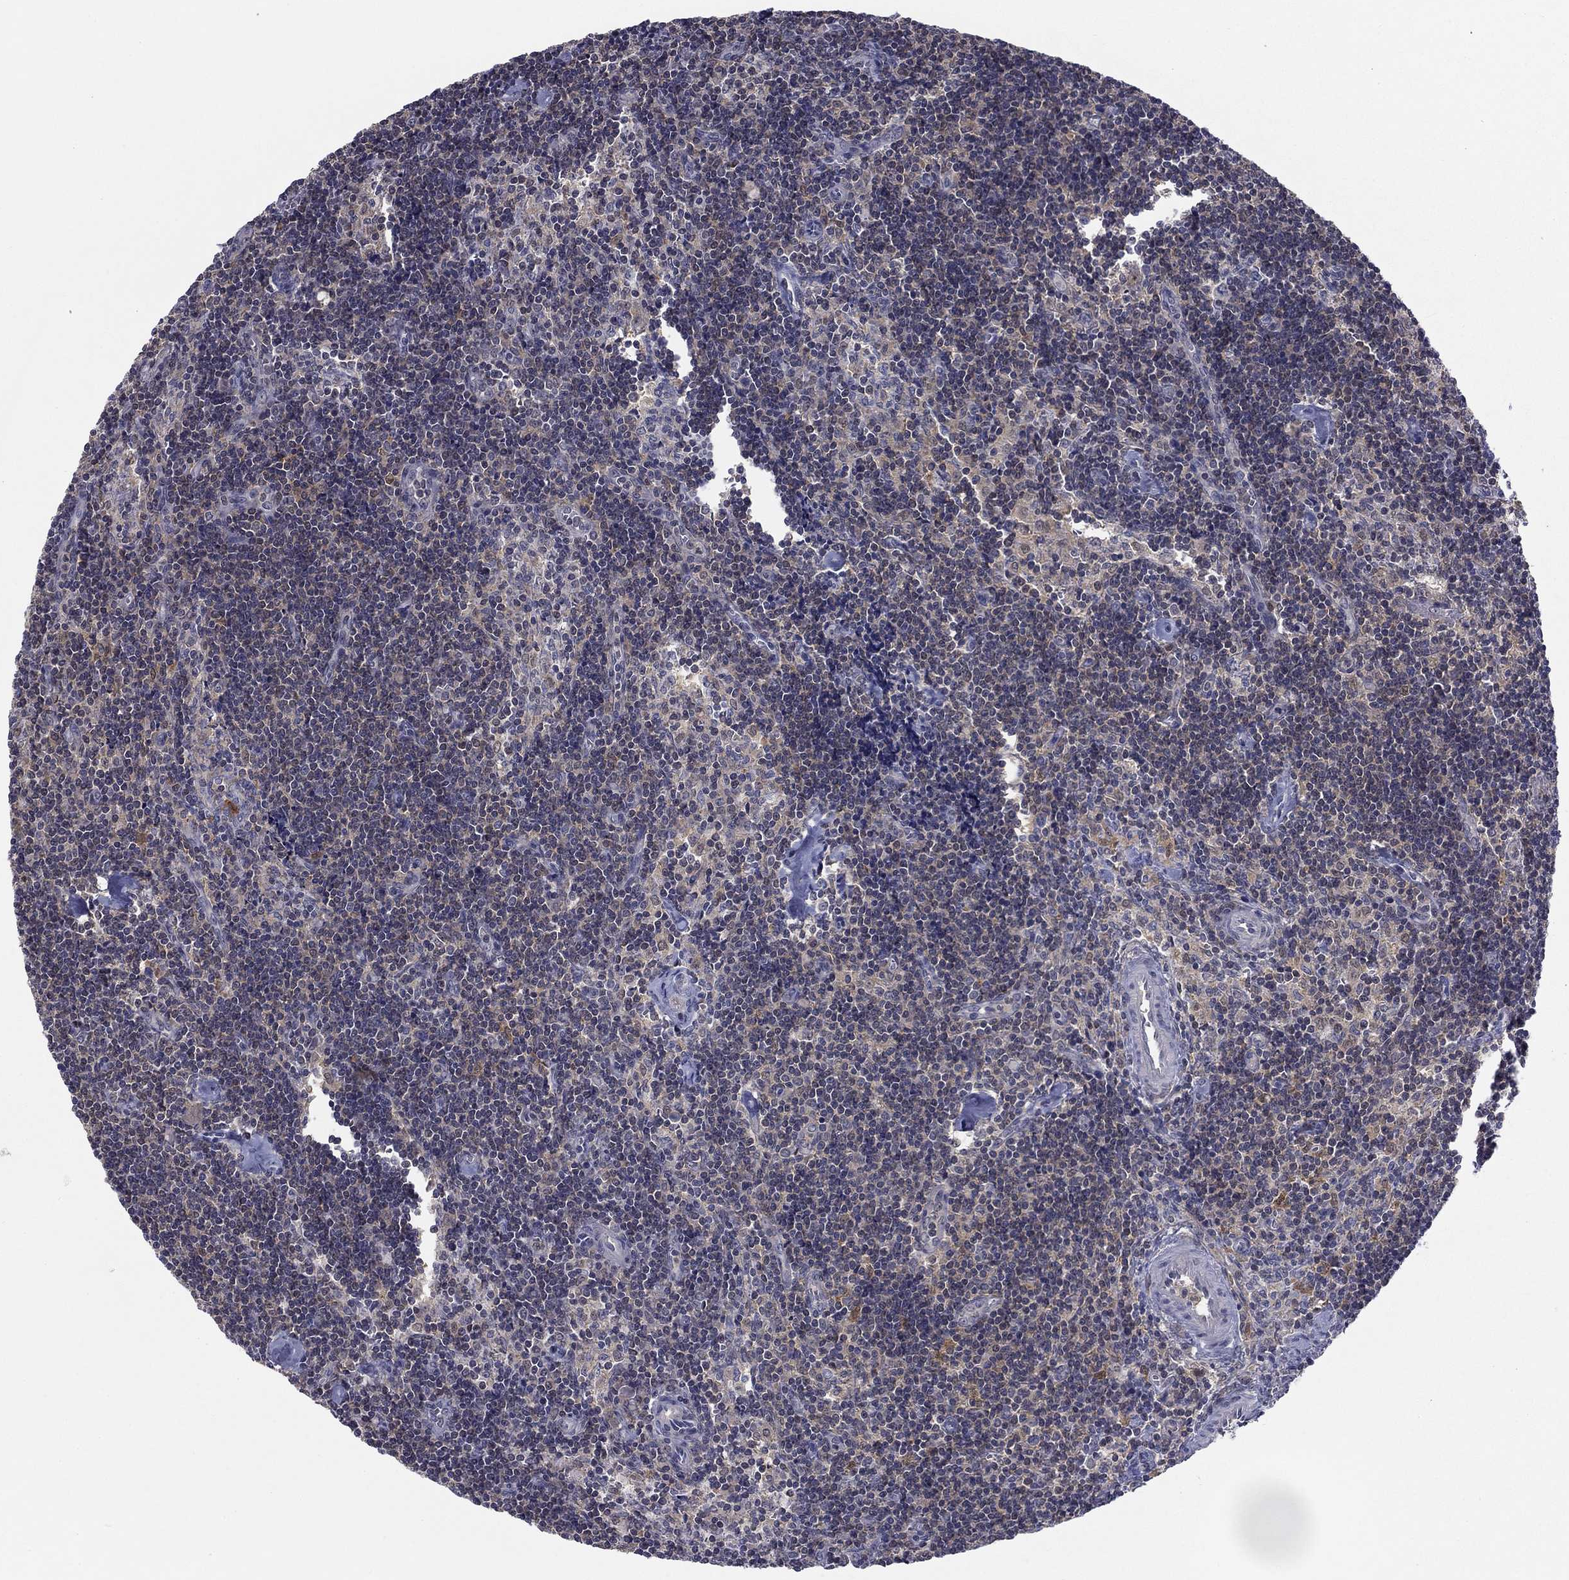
{"staining": {"intensity": "negative", "quantity": "none", "location": "none"}, "tissue": "lymph node", "cell_type": "Germinal center cells", "image_type": "normal", "snomed": [{"axis": "morphology", "description": "Normal tissue, NOS"}, {"axis": "topography", "description": "Lymph node"}], "caption": "Image shows no protein expression in germinal center cells of unremarkable lymph node. The staining was performed using DAB (3,3'-diaminobenzidine) to visualize the protein expression in brown, while the nuclei were stained in blue with hematoxylin (Magnification: 20x).", "gene": "NIT2", "patient": {"sex": "female", "age": 51}}